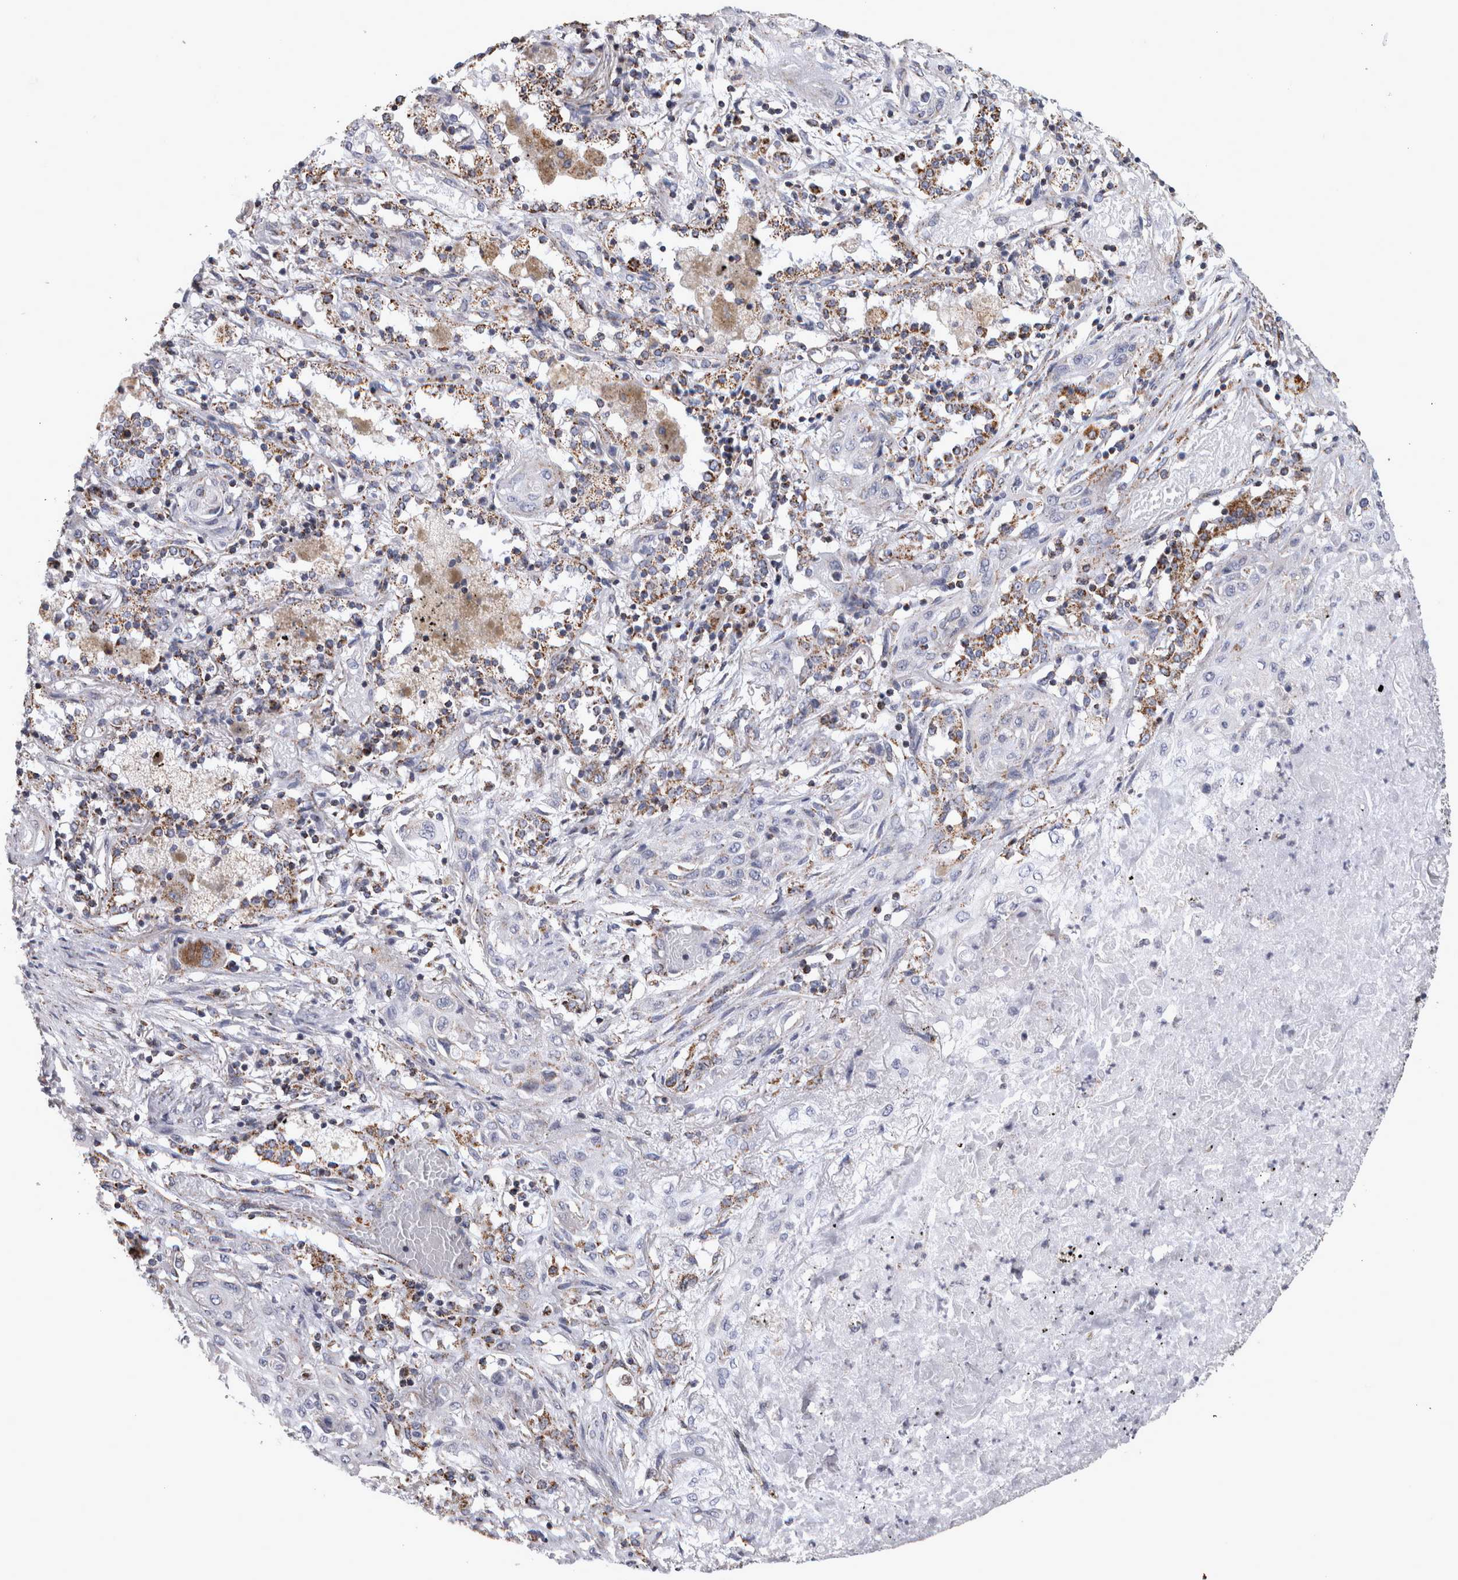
{"staining": {"intensity": "weak", "quantity": "<25%", "location": "cytoplasmic/membranous"}, "tissue": "lung cancer", "cell_type": "Tumor cells", "image_type": "cancer", "snomed": [{"axis": "morphology", "description": "Squamous cell carcinoma, NOS"}, {"axis": "topography", "description": "Lung"}], "caption": "Lung cancer (squamous cell carcinoma) was stained to show a protein in brown. There is no significant expression in tumor cells. (DAB immunohistochemistry visualized using brightfield microscopy, high magnification).", "gene": "MDH2", "patient": {"sex": "female", "age": 47}}